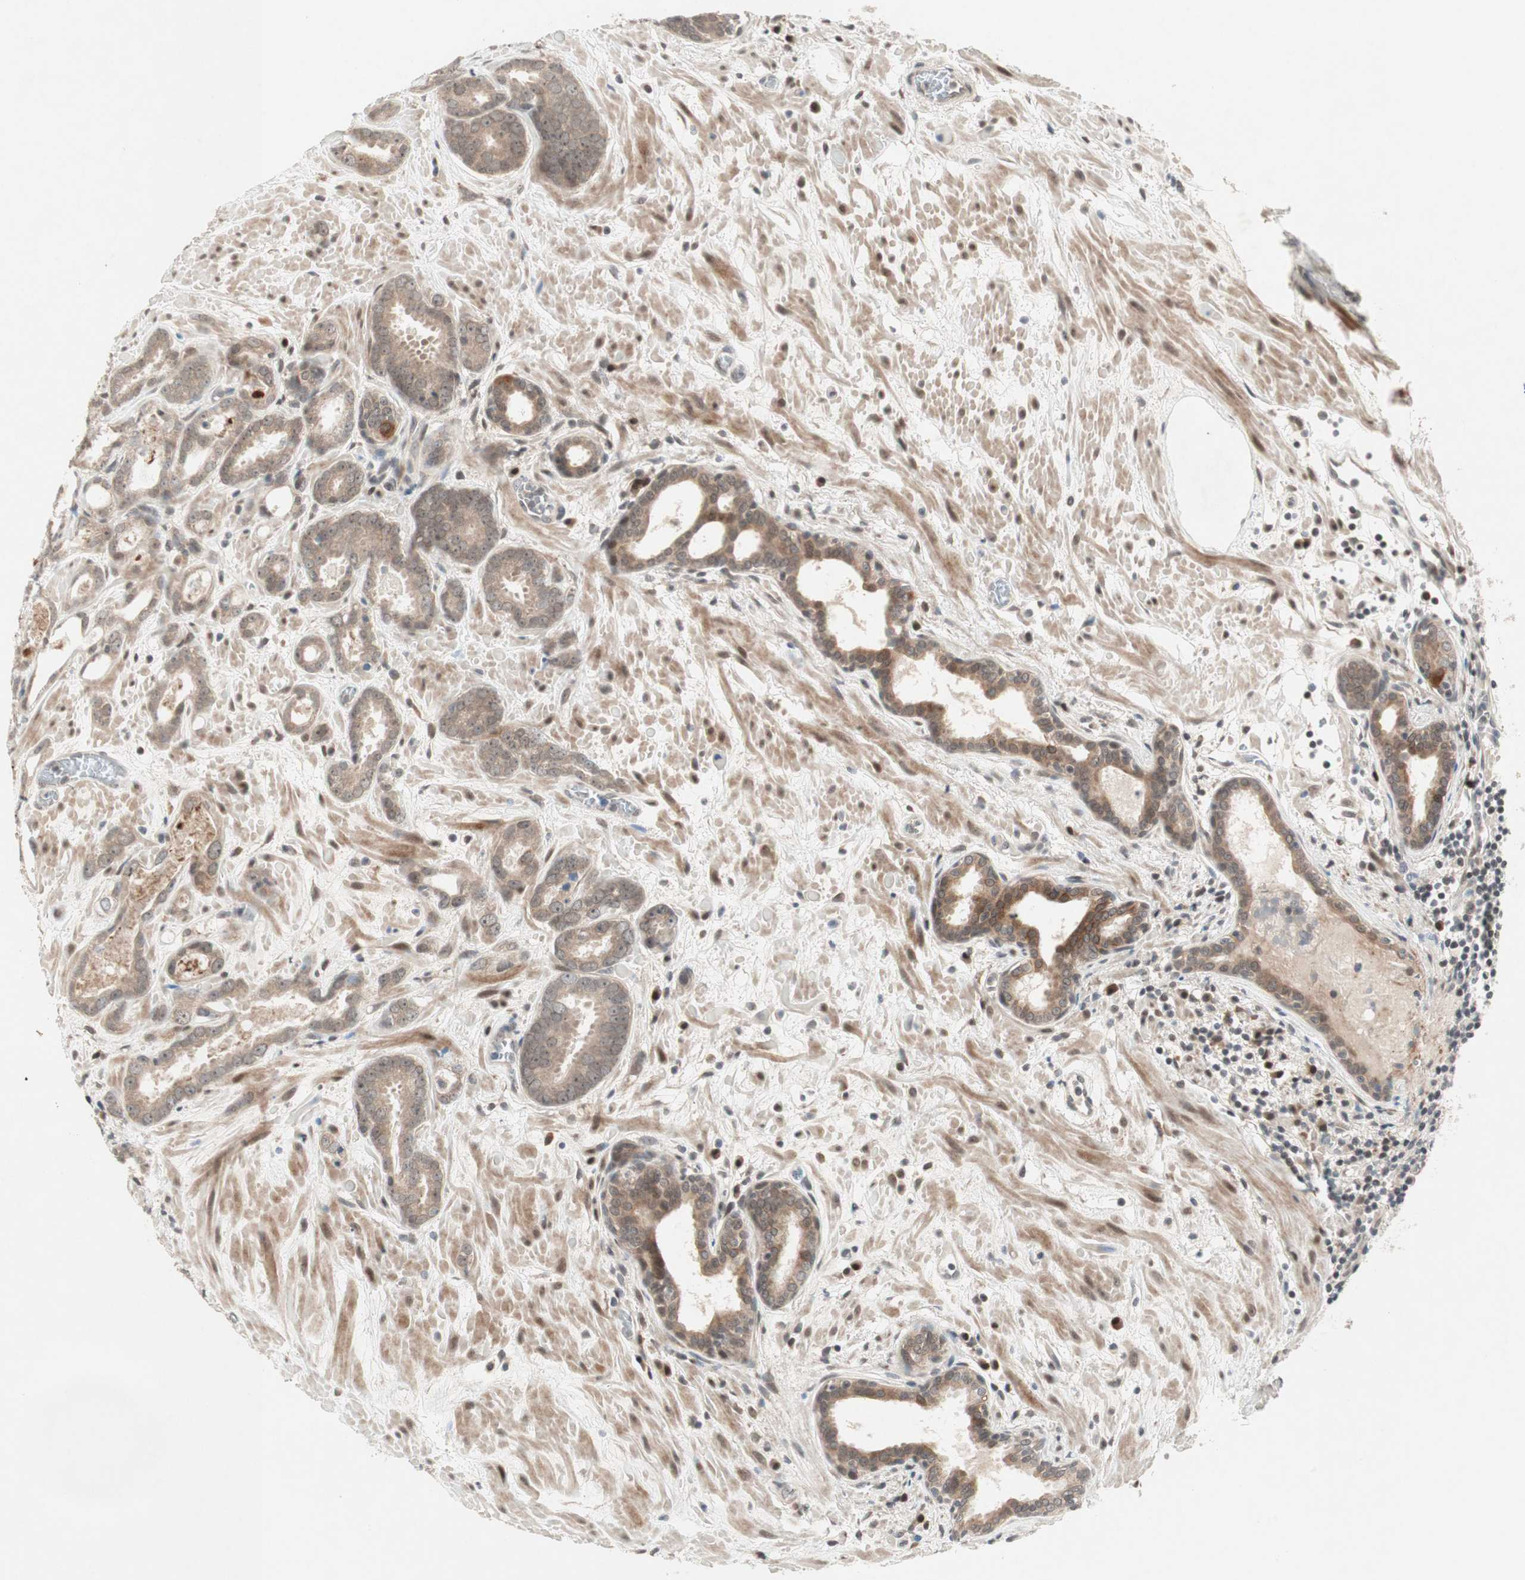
{"staining": {"intensity": "weak", "quantity": ">75%", "location": "cytoplasmic/membranous,nuclear"}, "tissue": "prostate cancer", "cell_type": "Tumor cells", "image_type": "cancer", "snomed": [{"axis": "morphology", "description": "Adenocarcinoma, Low grade"}, {"axis": "topography", "description": "Prostate"}], "caption": "Immunohistochemistry photomicrograph of human prostate cancer (adenocarcinoma (low-grade)) stained for a protein (brown), which shows low levels of weak cytoplasmic/membranous and nuclear expression in approximately >75% of tumor cells.", "gene": "PGBD1", "patient": {"sex": "male", "age": 57}}